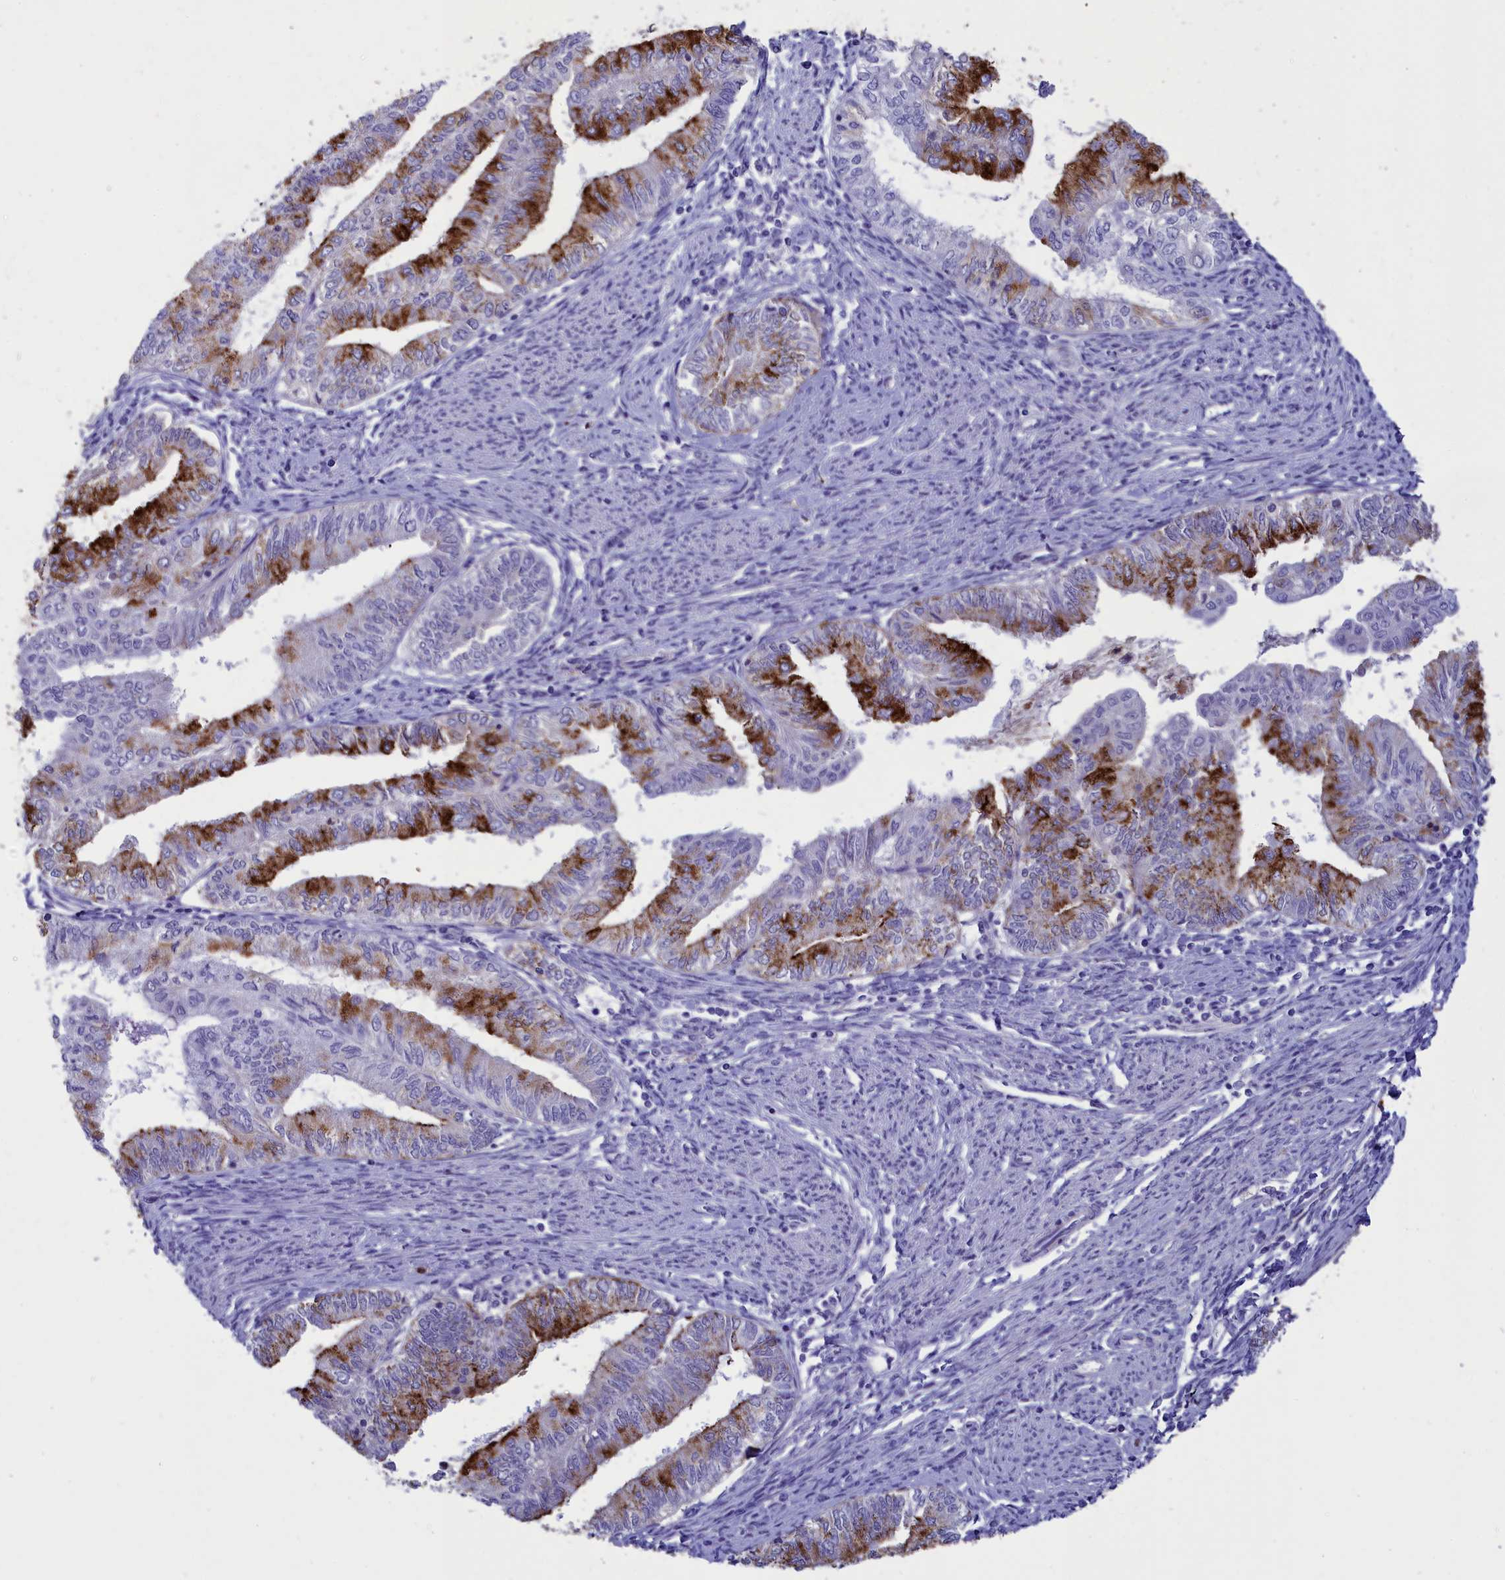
{"staining": {"intensity": "strong", "quantity": "25%-75%", "location": "cytoplasmic/membranous"}, "tissue": "endometrial cancer", "cell_type": "Tumor cells", "image_type": "cancer", "snomed": [{"axis": "morphology", "description": "Adenocarcinoma, NOS"}, {"axis": "topography", "description": "Endometrium"}], "caption": "Human adenocarcinoma (endometrial) stained with a brown dye shows strong cytoplasmic/membranous positive expression in approximately 25%-75% of tumor cells.", "gene": "LOXL1", "patient": {"sex": "female", "age": 66}}